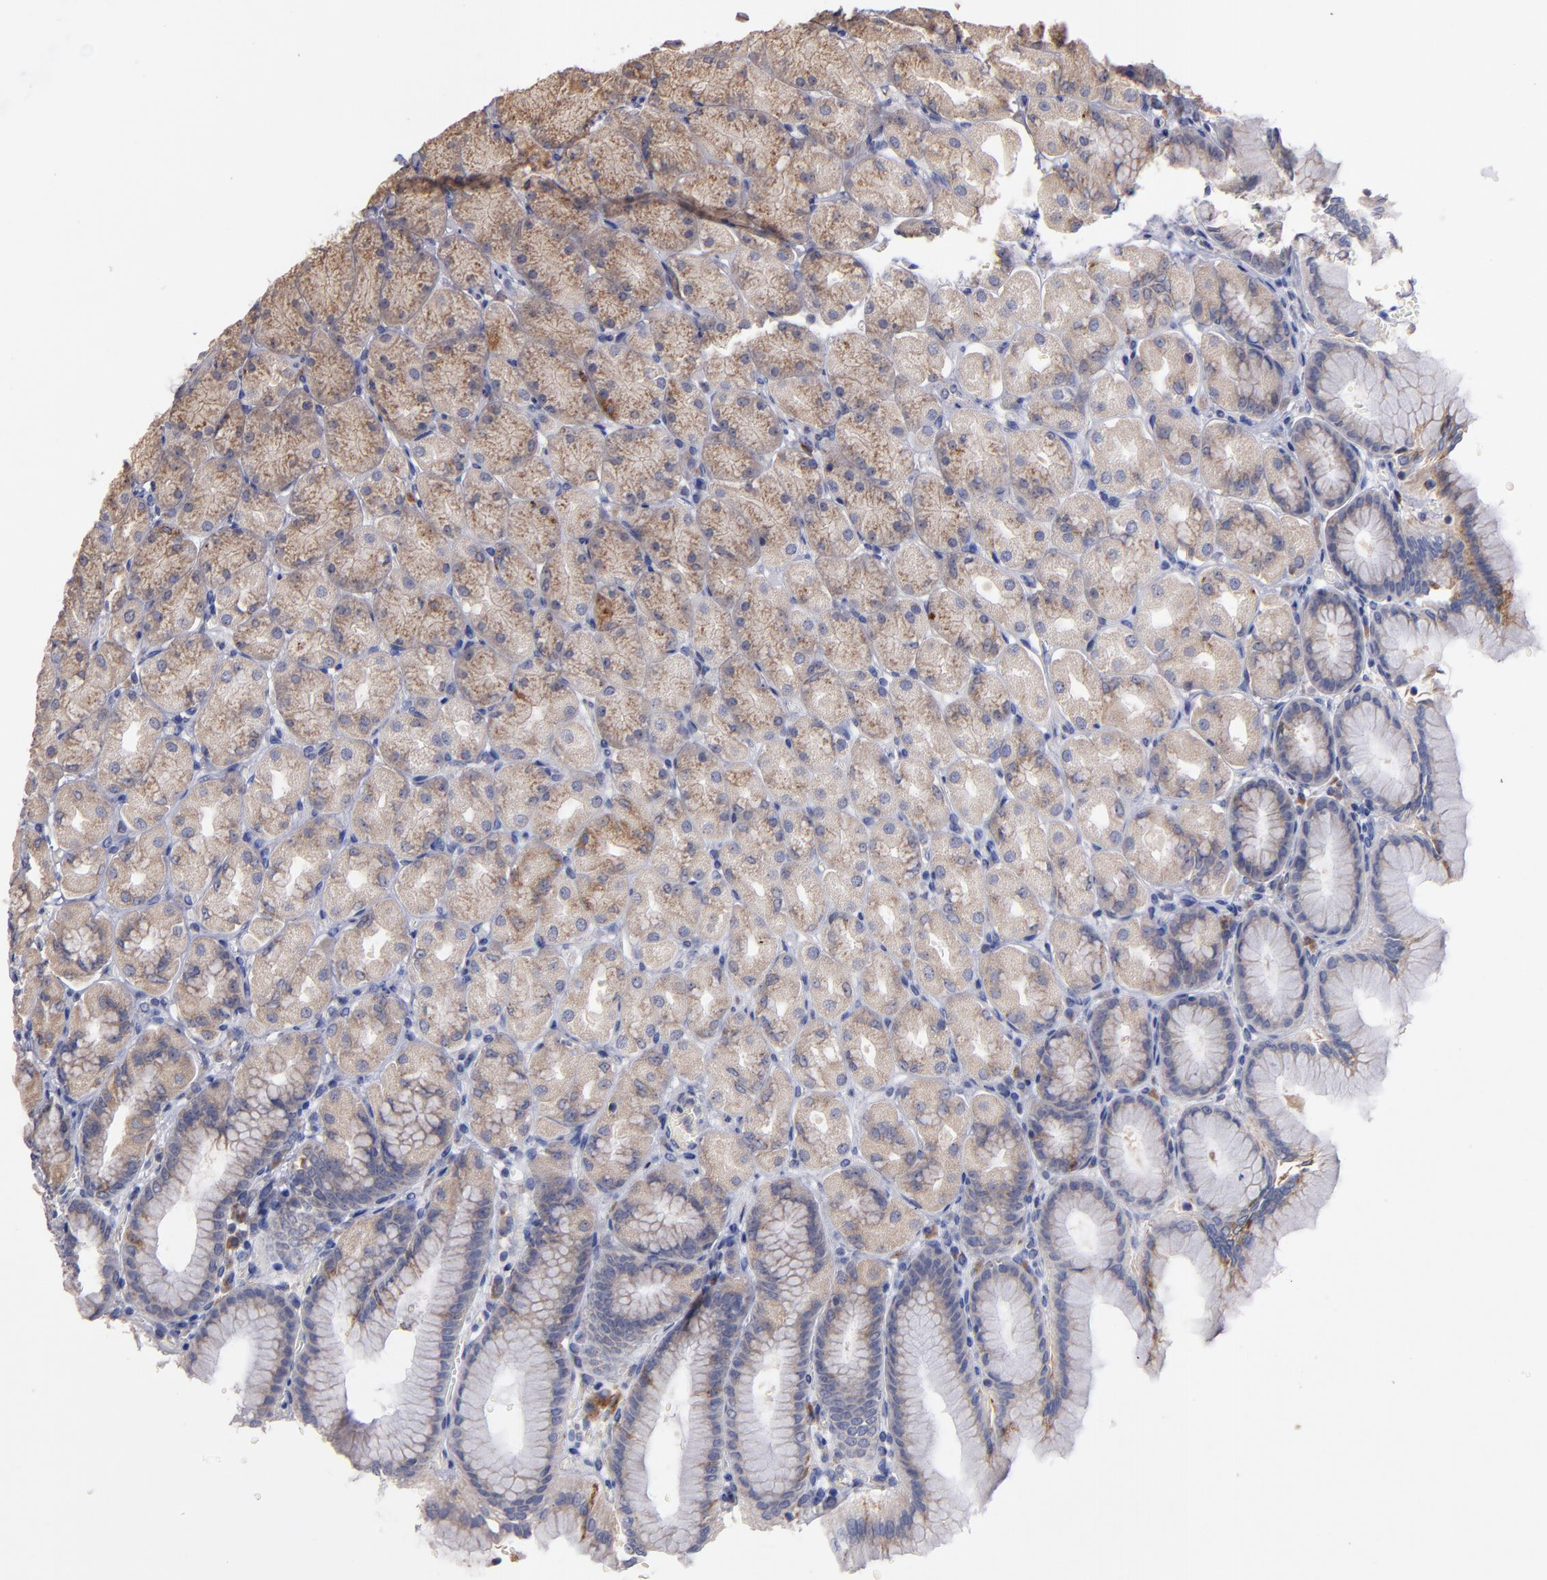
{"staining": {"intensity": "weak", "quantity": ">75%", "location": "cytoplasmic/membranous"}, "tissue": "stomach", "cell_type": "Glandular cells", "image_type": "normal", "snomed": [{"axis": "morphology", "description": "Normal tissue, NOS"}, {"axis": "topography", "description": "Stomach, upper"}], "caption": "The histopathology image shows immunohistochemical staining of benign stomach. There is weak cytoplasmic/membranous positivity is appreciated in approximately >75% of glandular cells. (DAB IHC with brightfield microscopy, high magnification).", "gene": "DIABLO", "patient": {"sex": "female", "age": 56}}